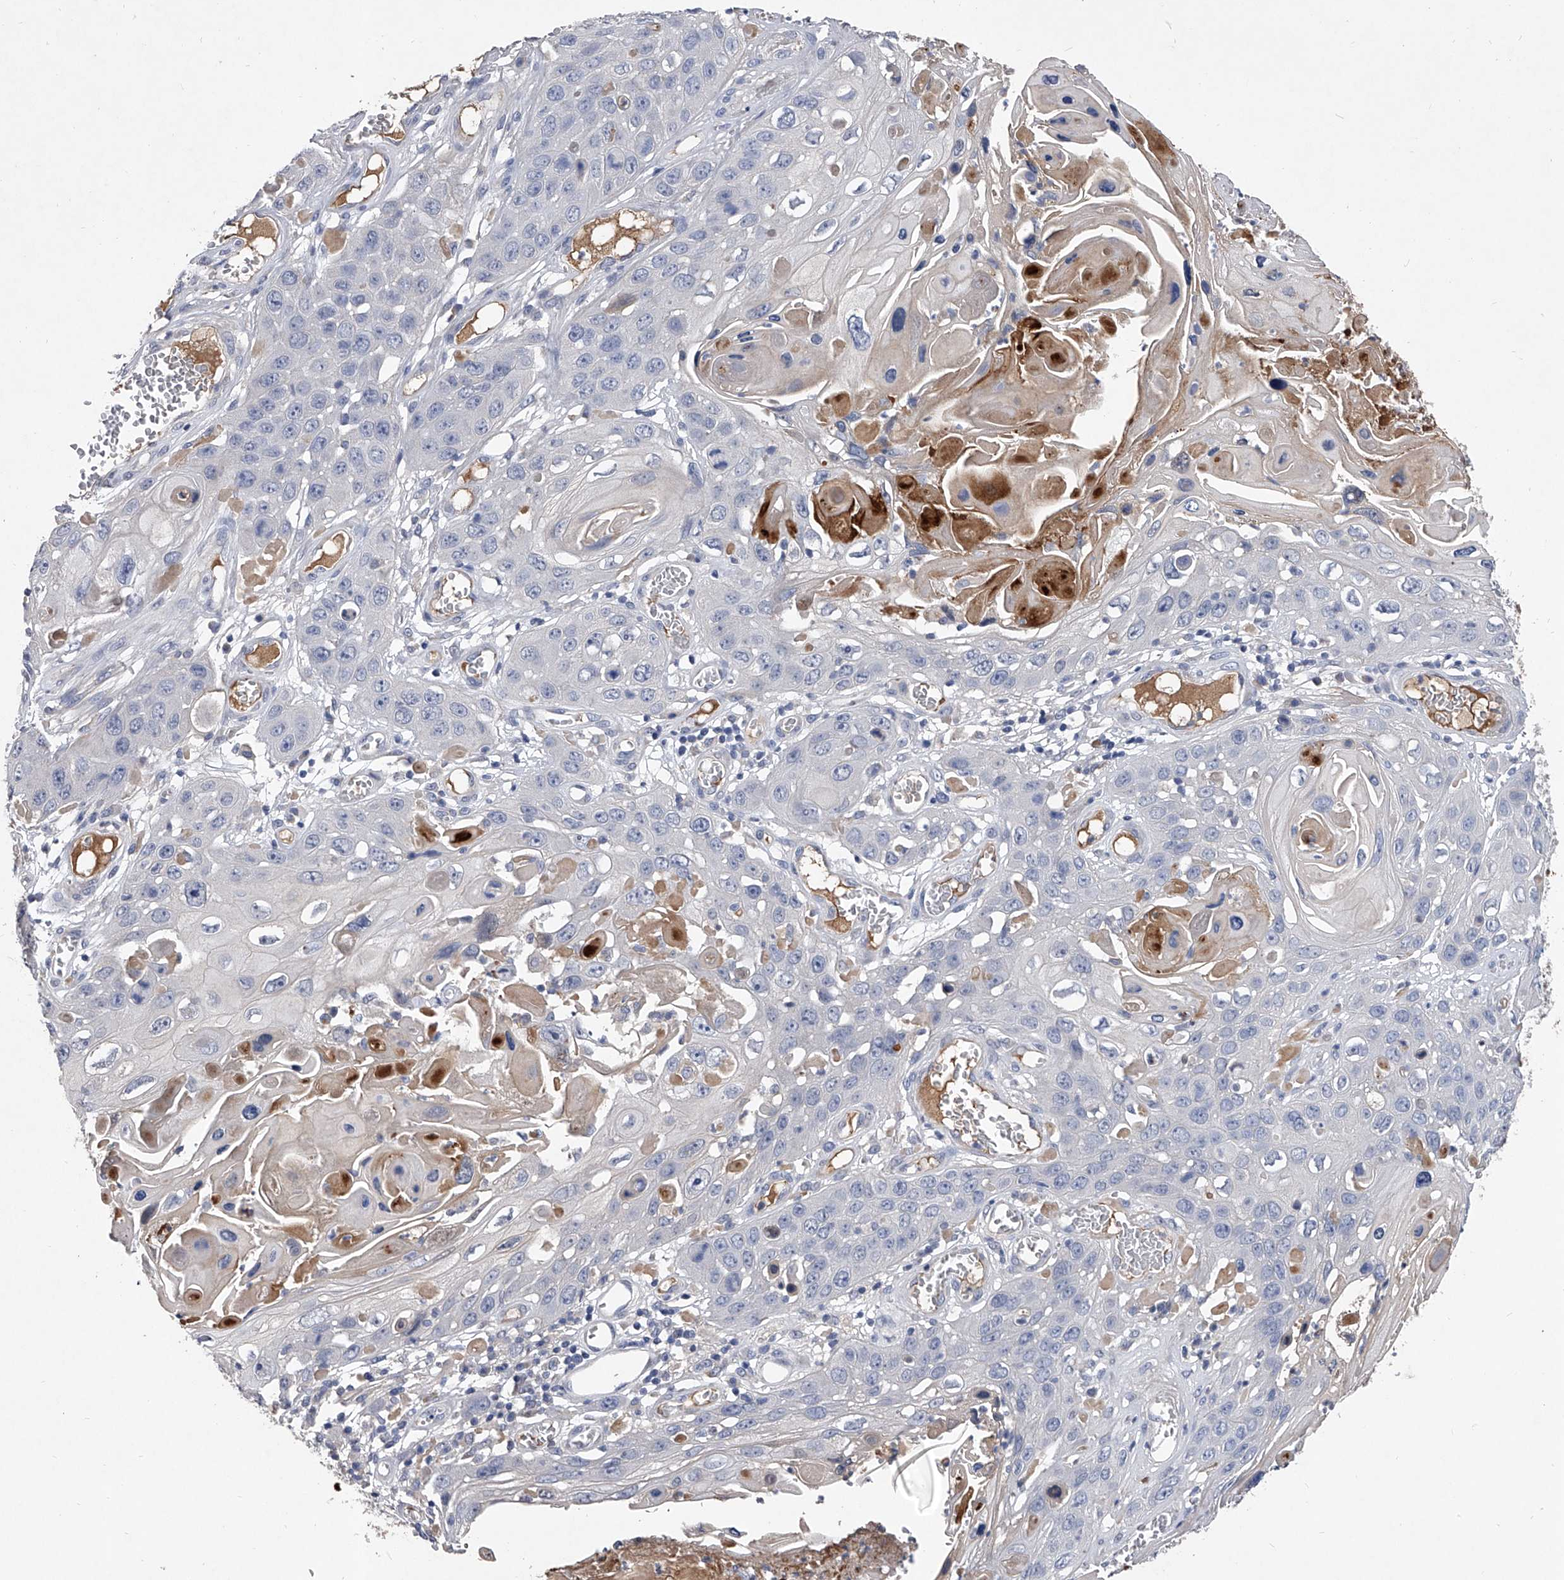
{"staining": {"intensity": "negative", "quantity": "none", "location": "none"}, "tissue": "skin cancer", "cell_type": "Tumor cells", "image_type": "cancer", "snomed": [{"axis": "morphology", "description": "Squamous cell carcinoma, NOS"}, {"axis": "topography", "description": "Skin"}], "caption": "IHC image of neoplastic tissue: human squamous cell carcinoma (skin) stained with DAB reveals no significant protein positivity in tumor cells.", "gene": "C5", "patient": {"sex": "male", "age": 55}}